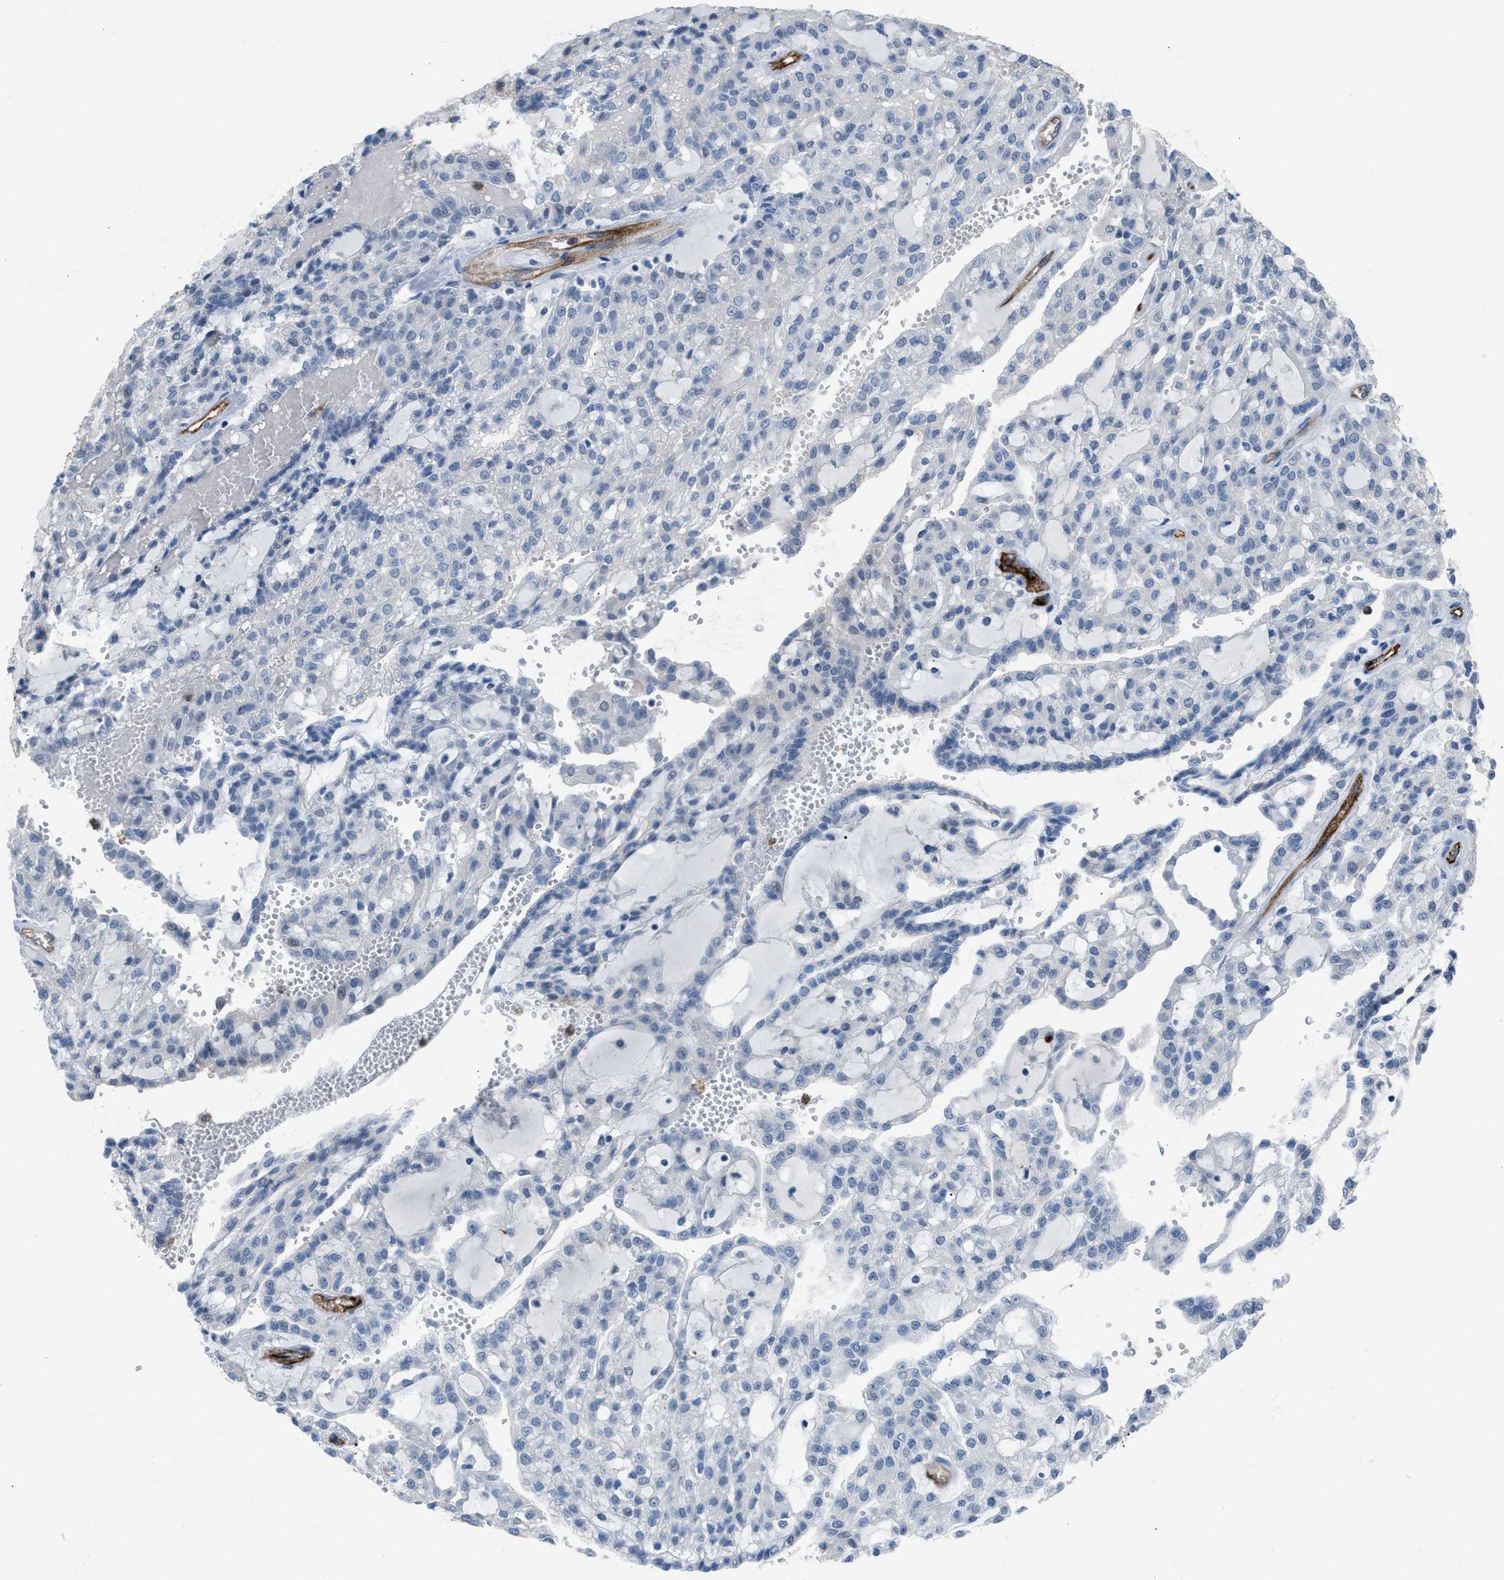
{"staining": {"intensity": "negative", "quantity": "none", "location": "none"}, "tissue": "renal cancer", "cell_type": "Tumor cells", "image_type": "cancer", "snomed": [{"axis": "morphology", "description": "Adenocarcinoma, NOS"}, {"axis": "topography", "description": "Kidney"}], "caption": "Tumor cells show no significant staining in renal cancer (adenocarcinoma).", "gene": "DYSF", "patient": {"sex": "male", "age": 63}}